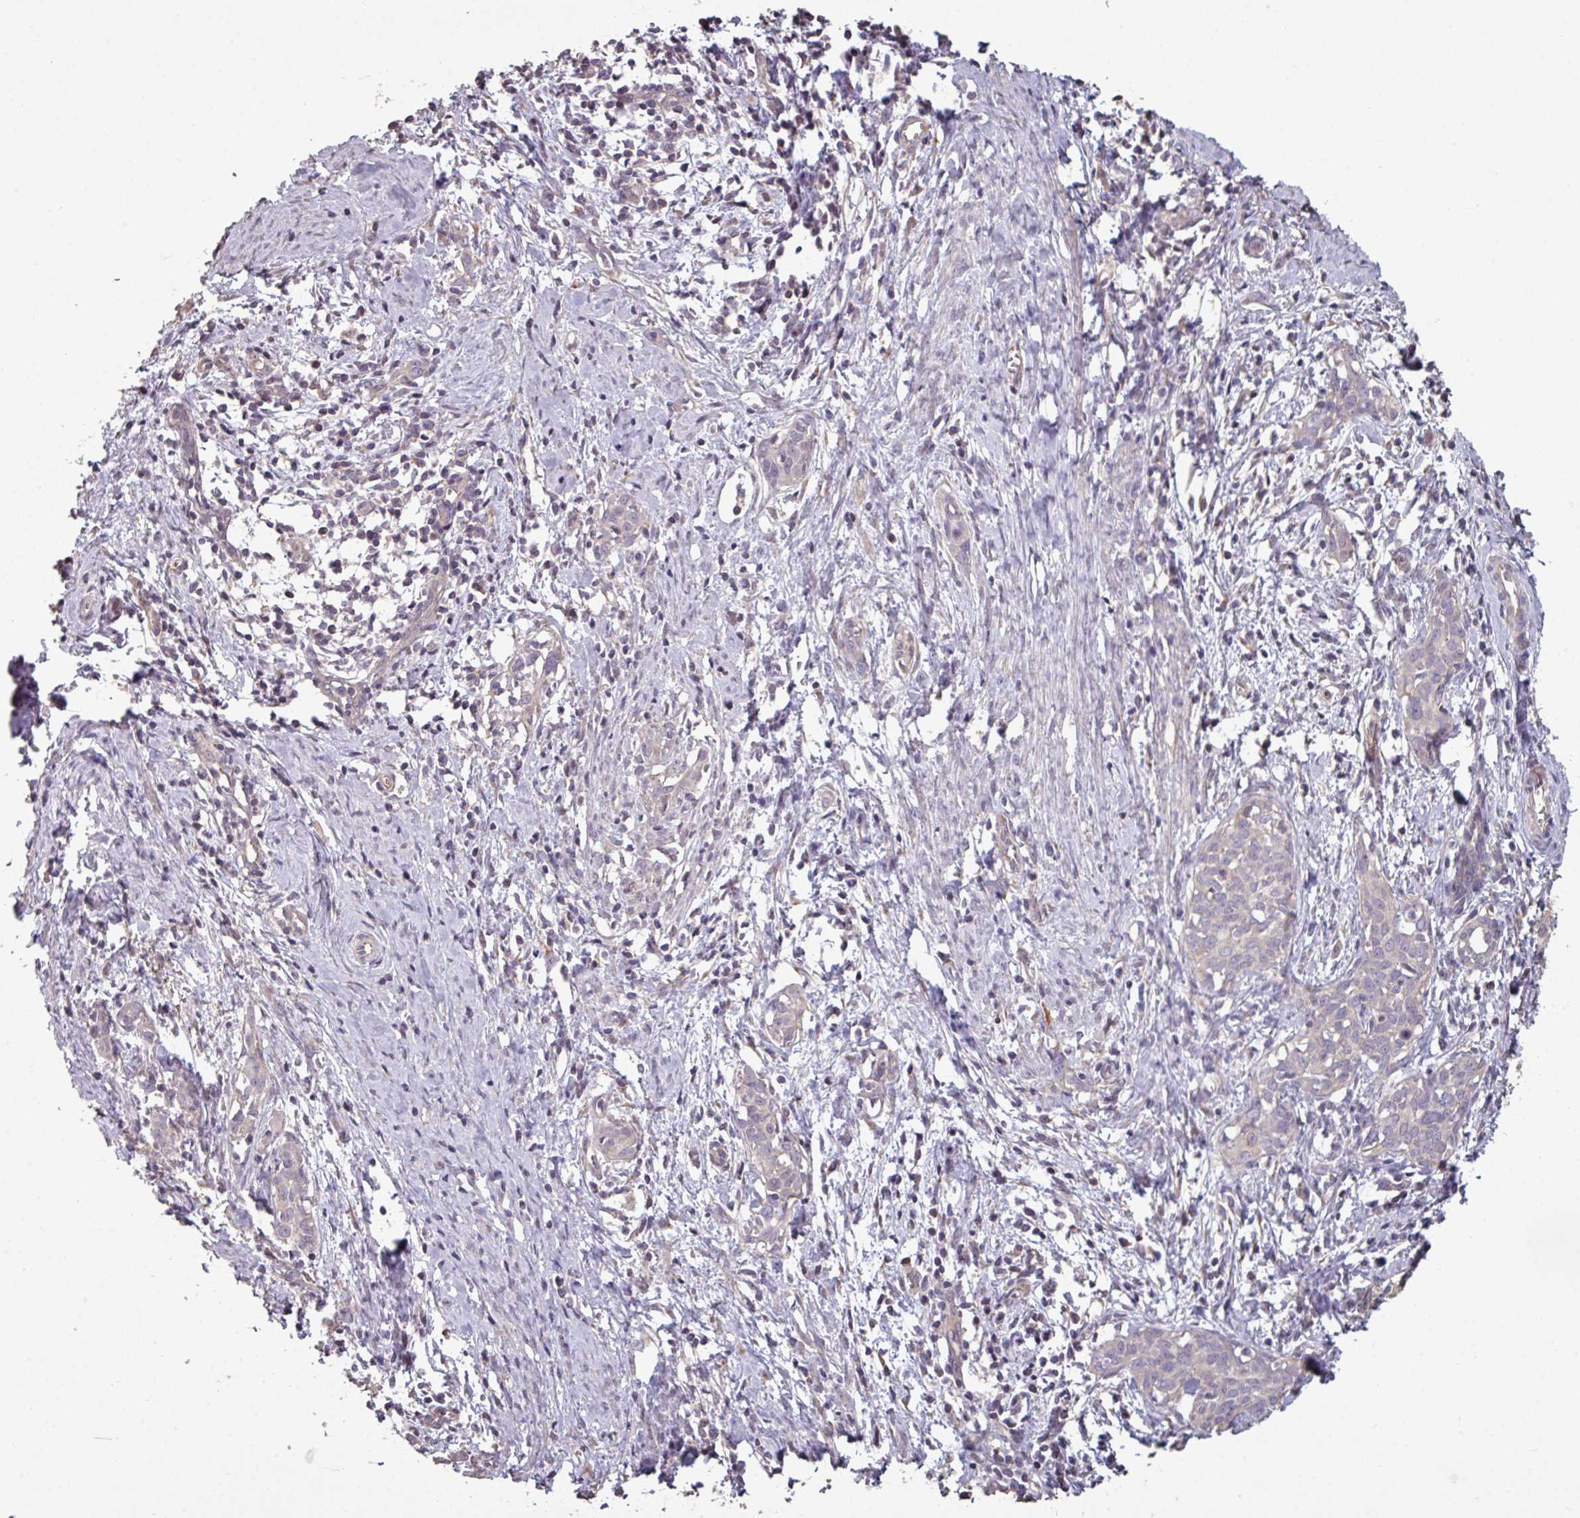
{"staining": {"intensity": "negative", "quantity": "none", "location": "none"}, "tissue": "cervical cancer", "cell_type": "Tumor cells", "image_type": "cancer", "snomed": [{"axis": "morphology", "description": "Squamous cell carcinoma, NOS"}, {"axis": "topography", "description": "Cervix"}], "caption": "Immunohistochemical staining of human cervical cancer (squamous cell carcinoma) shows no significant positivity in tumor cells.", "gene": "NHSL2", "patient": {"sex": "female", "age": 52}}